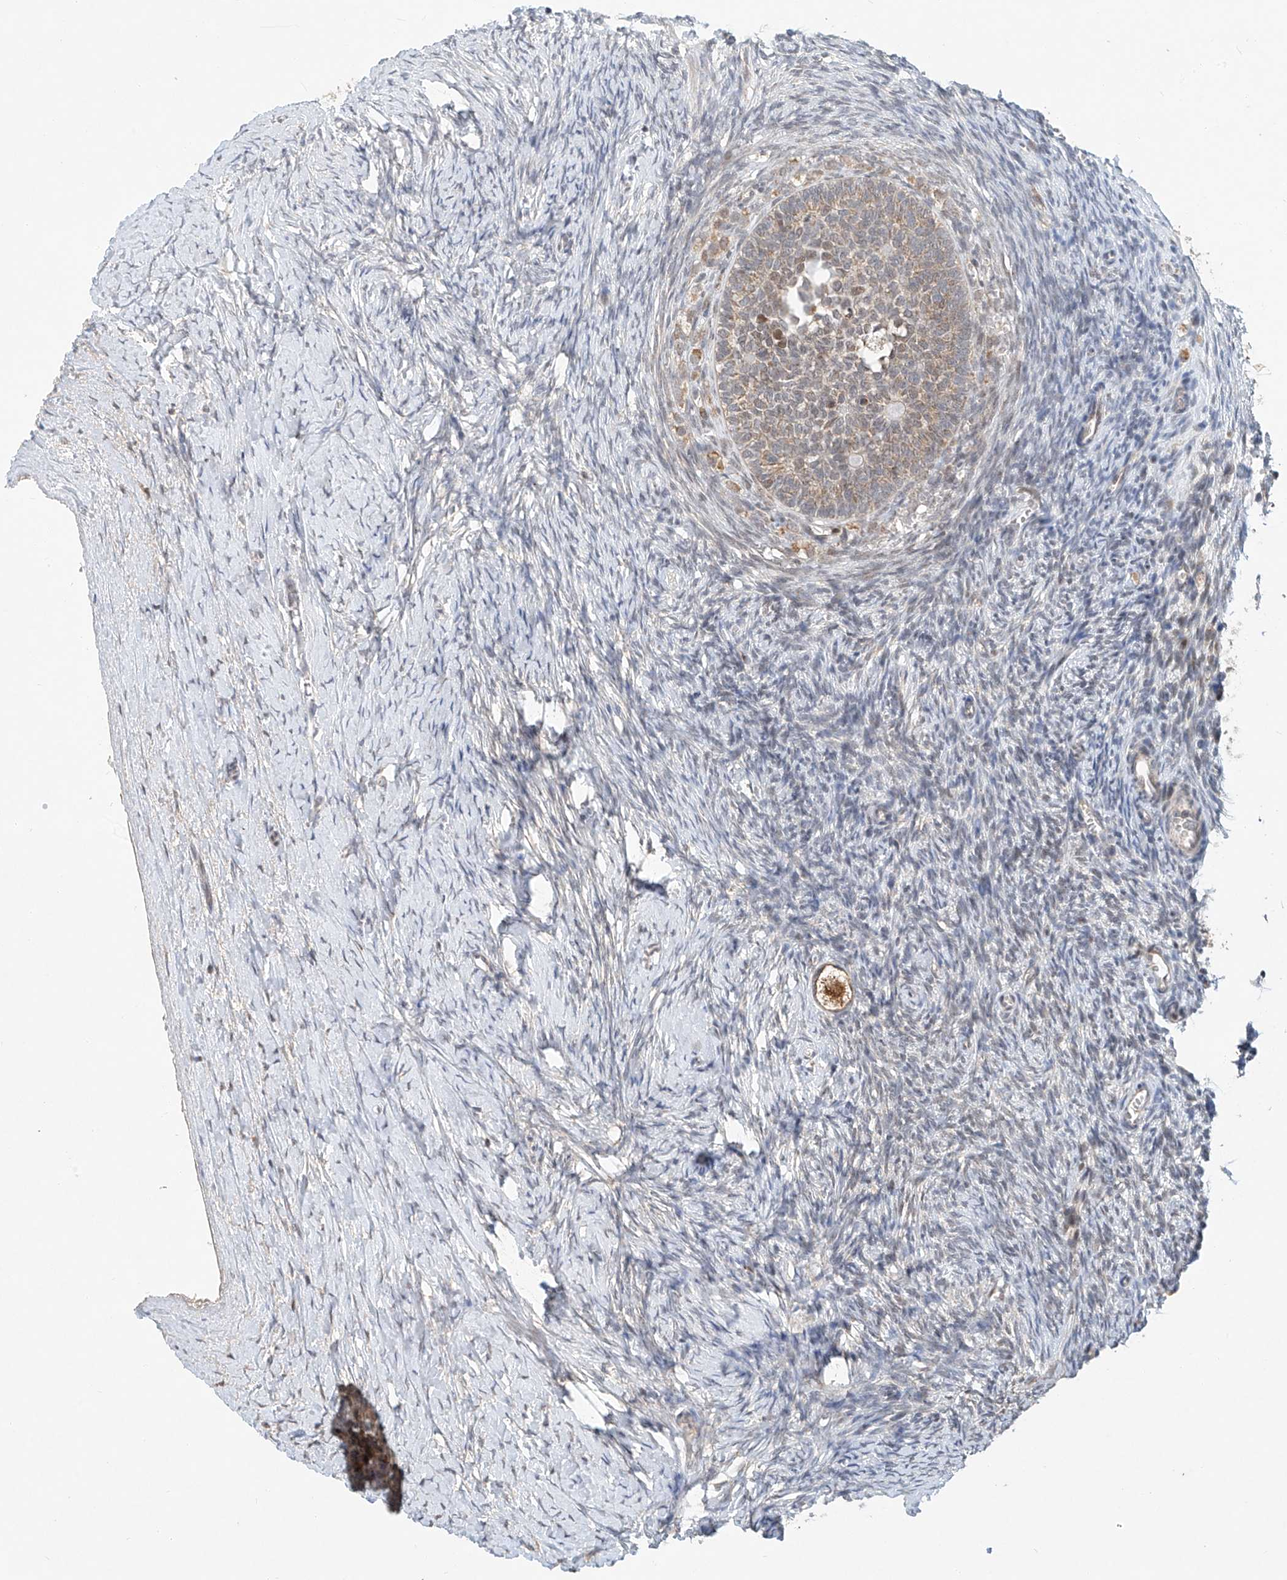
{"staining": {"intensity": "moderate", "quantity": ">75%", "location": "cytoplasmic/membranous"}, "tissue": "ovary", "cell_type": "Follicle cells", "image_type": "normal", "snomed": [{"axis": "morphology", "description": "Normal tissue, NOS"}, {"axis": "morphology", "description": "Developmental malformation"}, {"axis": "topography", "description": "Ovary"}], "caption": "DAB immunohistochemical staining of unremarkable human ovary displays moderate cytoplasmic/membranous protein positivity in about >75% of follicle cells. (DAB IHC with brightfield microscopy, high magnification).", "gene": "SYTL3", "patient": {"sex": "female", "age": 39}}